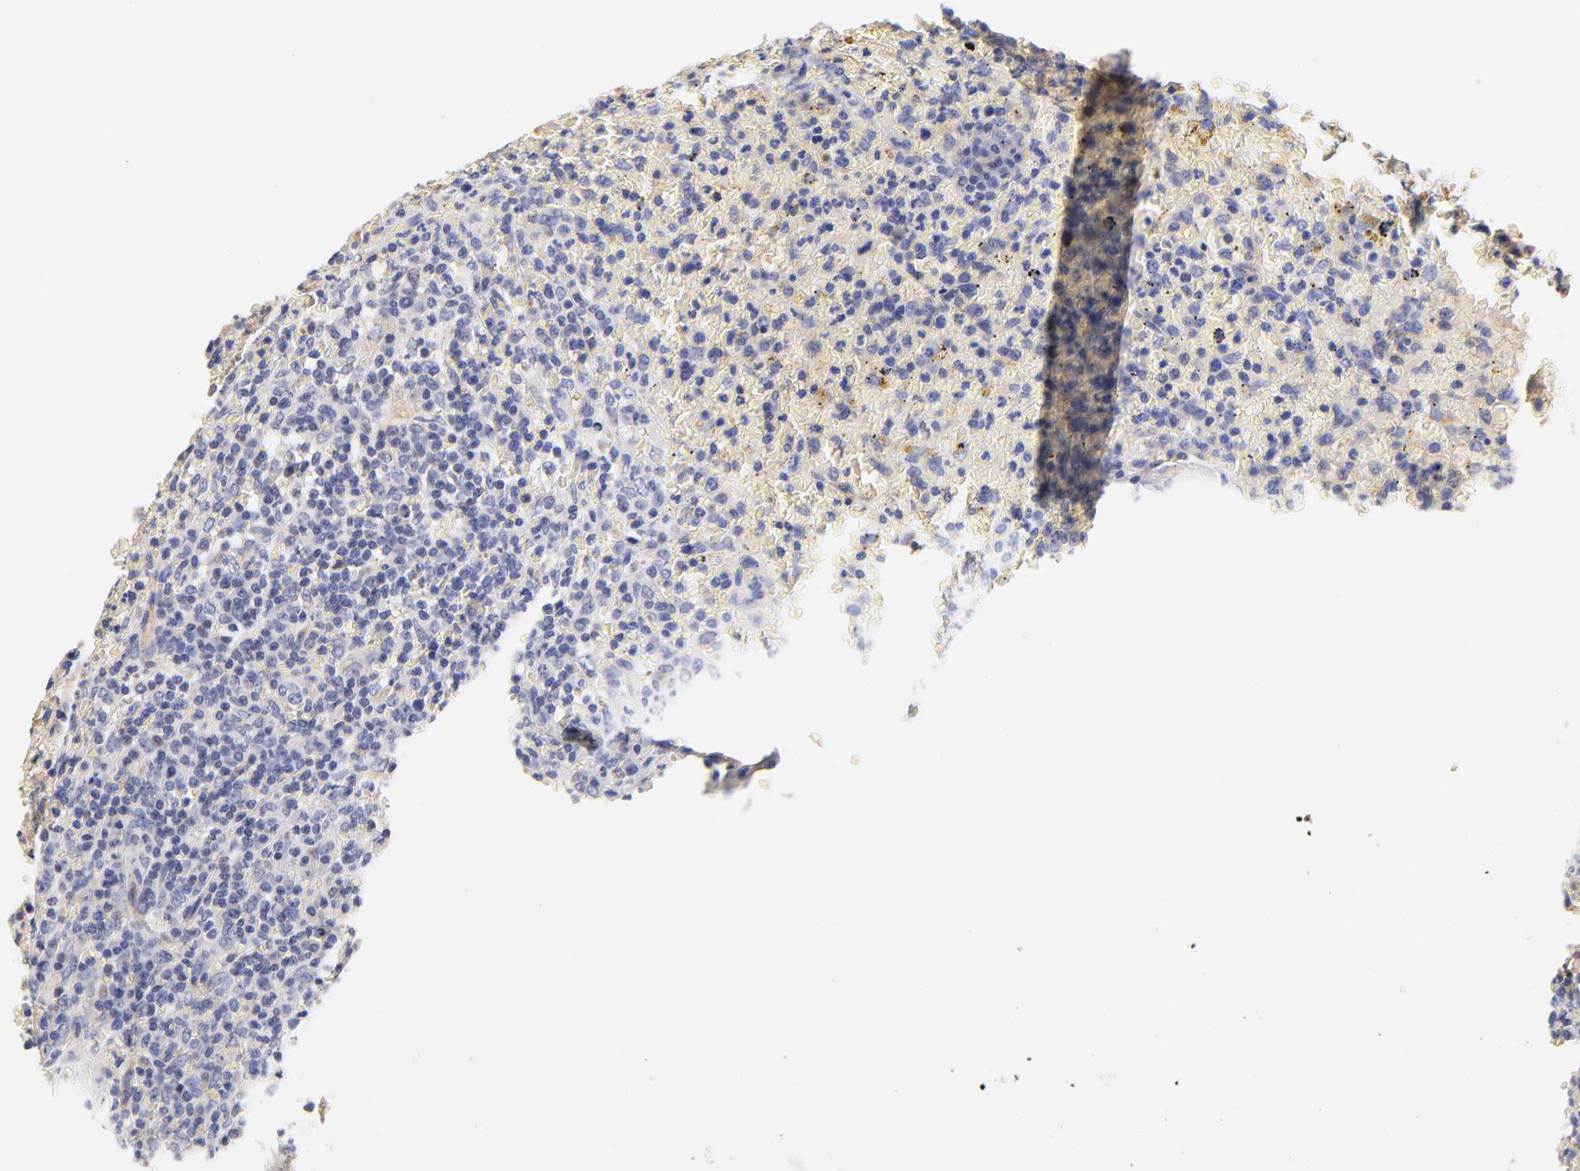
{"staining": {"intensity": "negative", "quantity": "none", "location": "none"}, "tissue": "lymphoma", "cell_type": "Tumor cells", "image_type": "cancer", "snomed": [{"axis": "morphology", "description": "Malignant lymphoma, non-Hodgkin's type, High grade"}, {"axis": "topography", "description": "Spleen"}, {"axis": "topography", "description": "Lymph node"}], "caption": "An image of lymphoma stained for a protein reveals no brown staining in tumor cells.", "gene": "HS3ST1", "patient": {"sex": "female", "age": 70}}